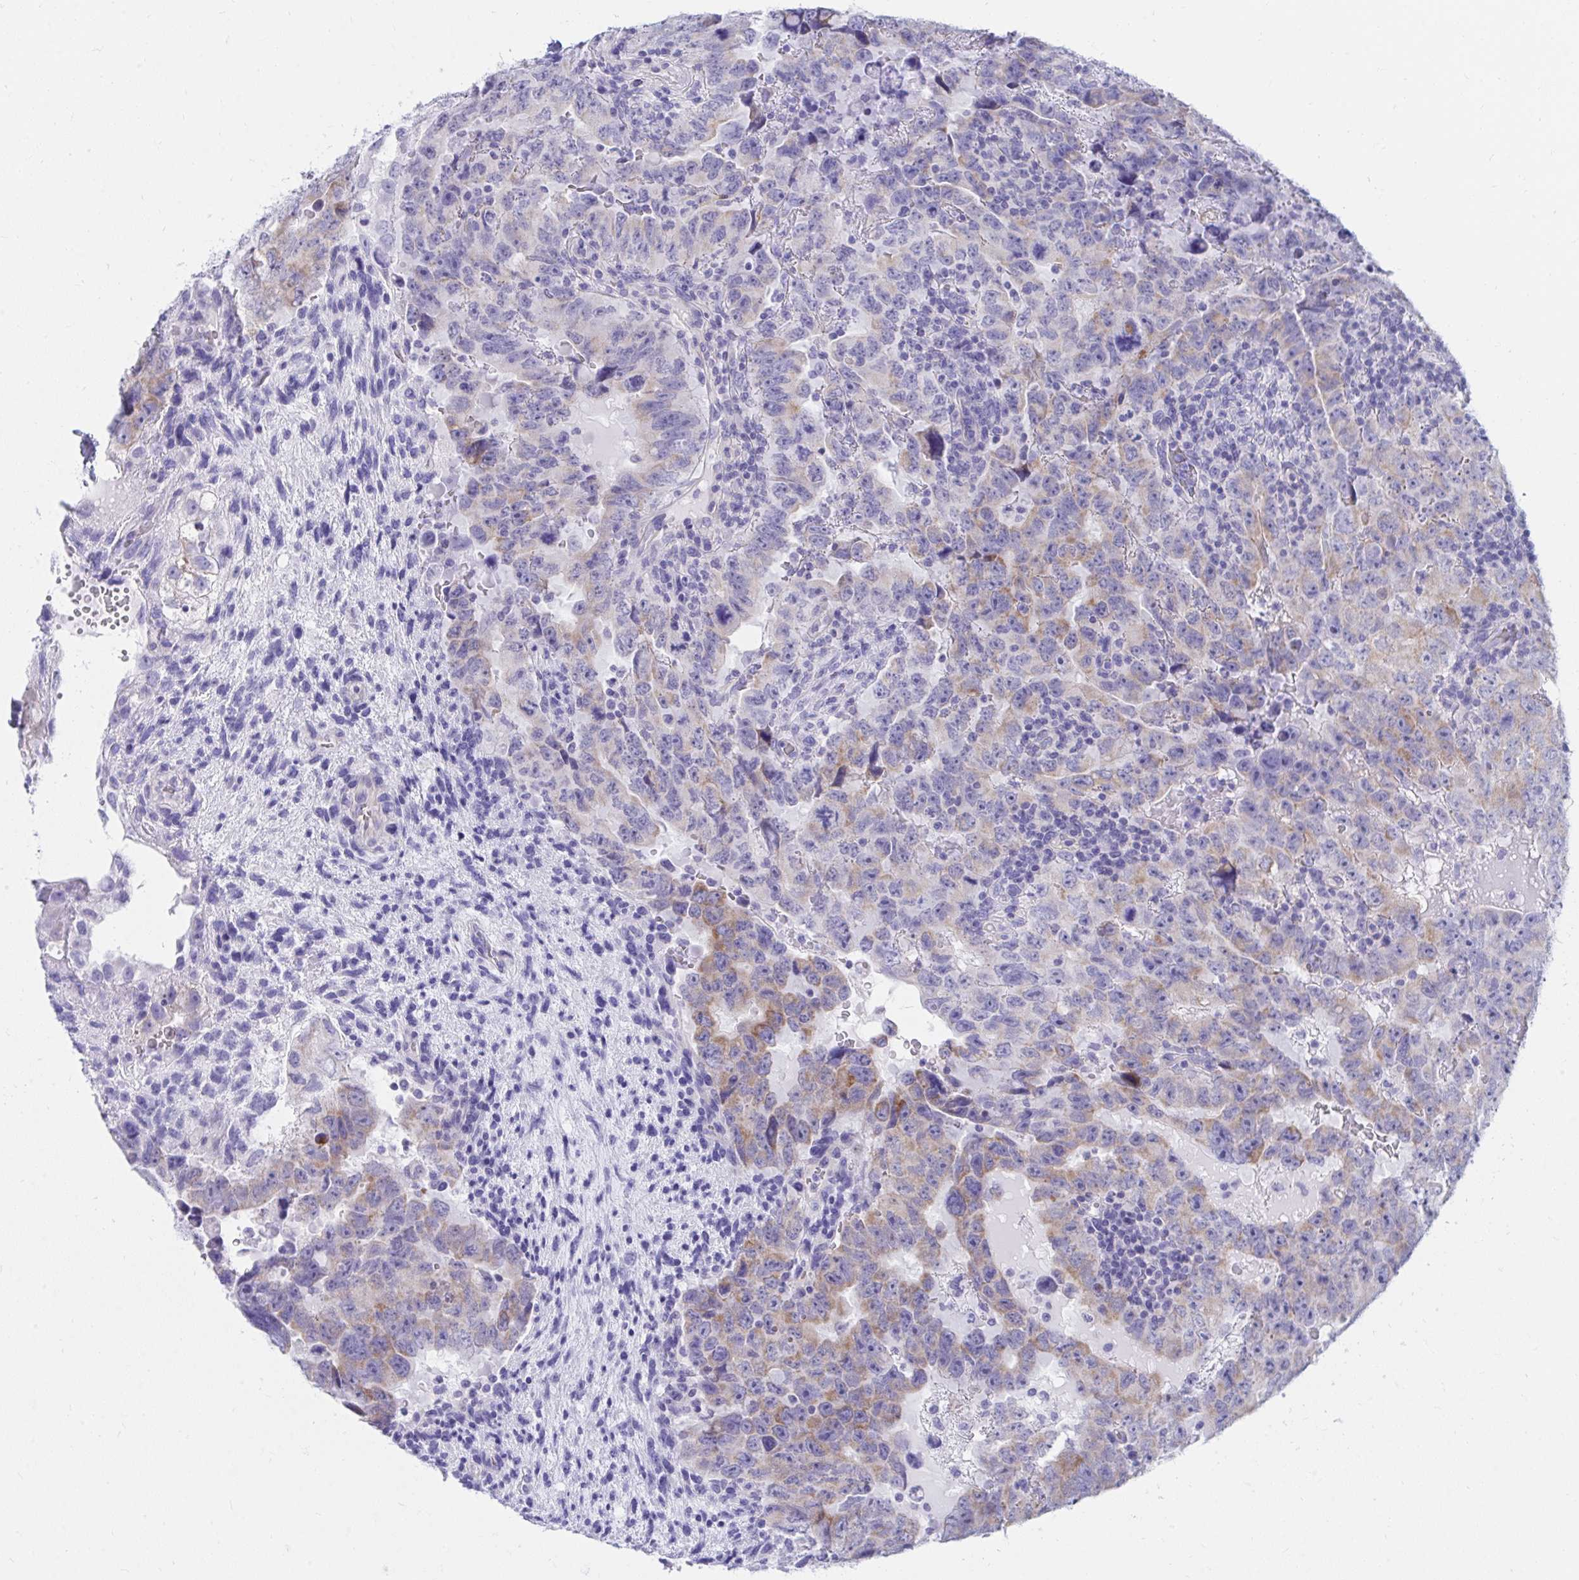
{"staining": {"intensity": "moderate", "quantity": "<25%", "location": "cytoplasmic/membranous"}, "tissue": "testis cancer", "cell_type": "Tumor cells", "image_type": "cancer", "snomed": [{"axis": "morphology", "description": "Carcinoma, Embryonal, NOS"}, {"axis": "topography", "description": "Testis"}], "caption": "A histopathology image of human testis cancer (embryonal carcinoma) stained for a protein shows moderate cytoplasmic/membranous brown staining in tumor cells.", "gene": "SHISA8", "patient": {"sex": "male", "age": 24}}